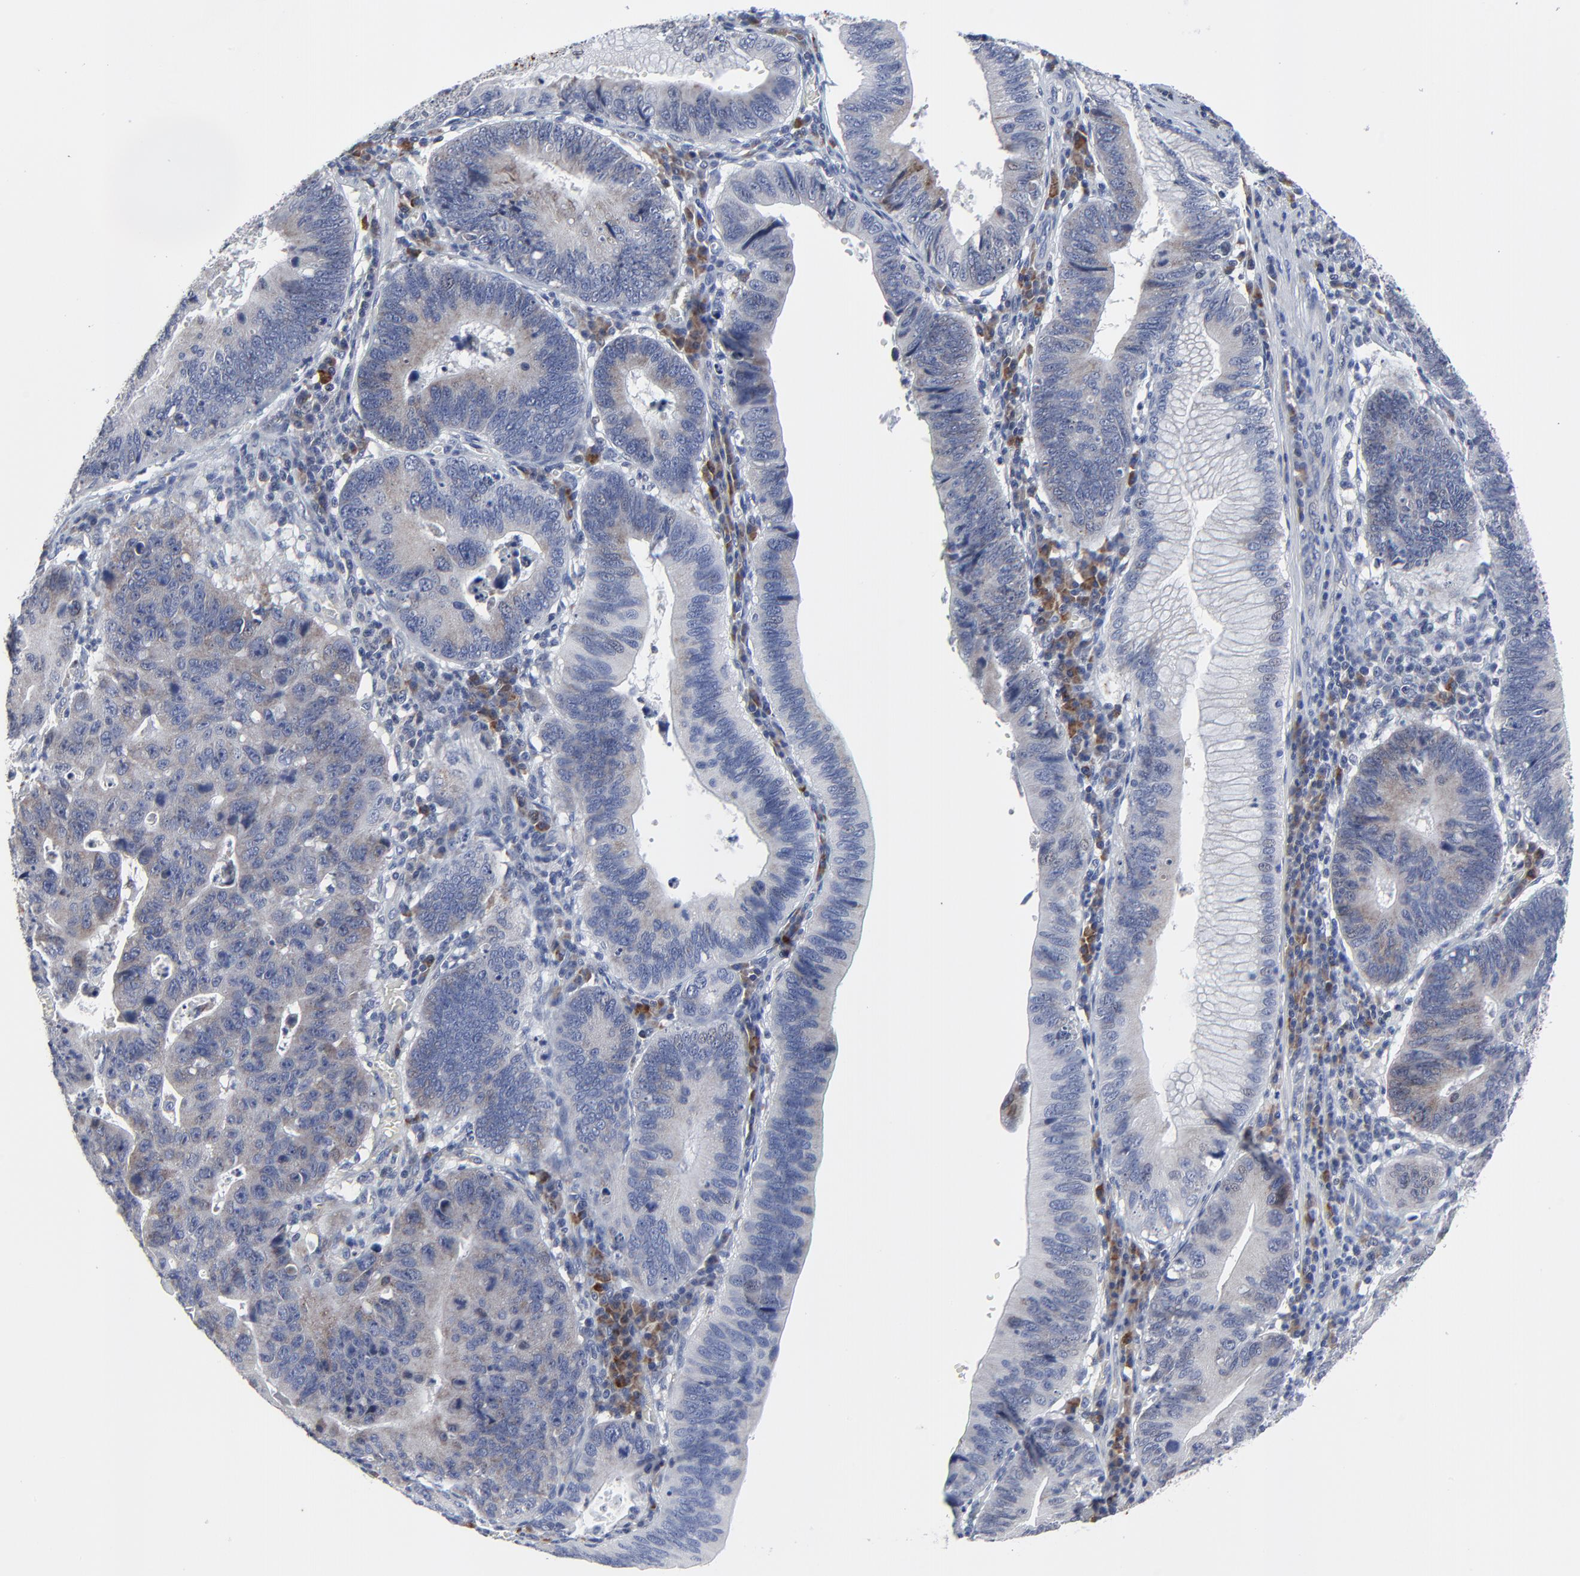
{"staining": {"intensity": "weak", "quantity": "25%-75%", "location": "cytoplasmic/membranous"}, "tissue": "stomach cancer", "cell_type": "Tumor cells", "image_type": "cancer", "snomed": [{"axis": "morphology", "description": "Adenocarcinoma, NOS"}, {"axis": "topography", "description": "Stomach"}], "caption": "Brown immunohistochemical staining in stomach adenocarcinoma reveals weak cytoplasmic/membranous staining in approximately 25%-75% of tumor cells. The protein of interest is shown in brown color, while the nuclei are stained blue.", "gene": "NLGN3", "patient": {"sex": "male", "age": 59}}